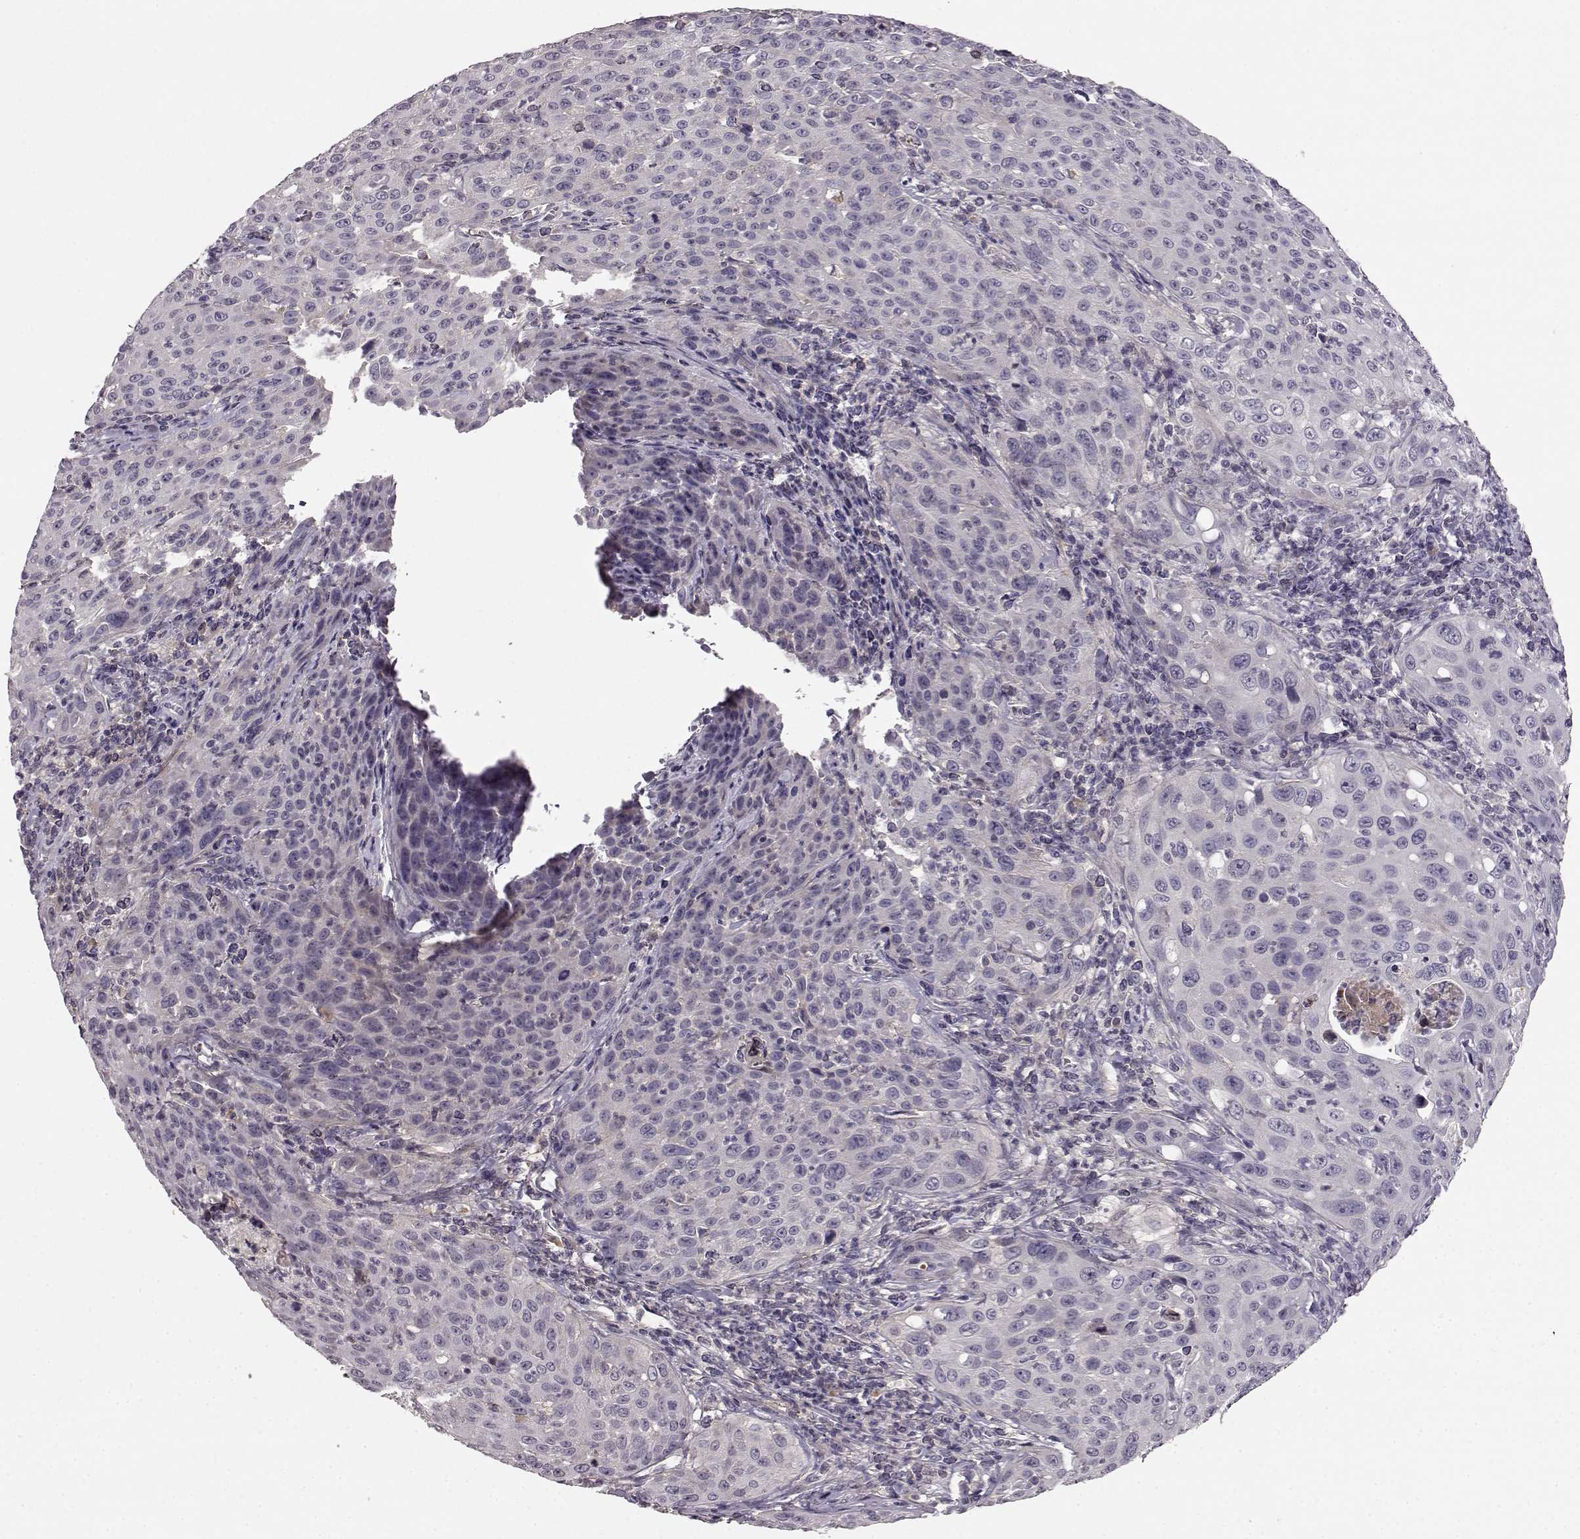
{"staining": {"intensity": "negative", "quantity": "none", "location": "none"}, "tissue": "cervical cancer", "cell_type": "Tumor cells", "image_type": "cancer", "snomed": [{"axis": "morphology", "description": "Squamous cell carcinoma, NOS"}, {"axis": "topography", "description": "Cervix"}], "caption": "Immunohistochemistry image of neoplastic tissue: squamous cell carcinoma (cervical) stained with DAB shows no significant protein expression in tumor cells.", "gene": "YJEFN3", "patient": {"sex": "female", "age": 26}}